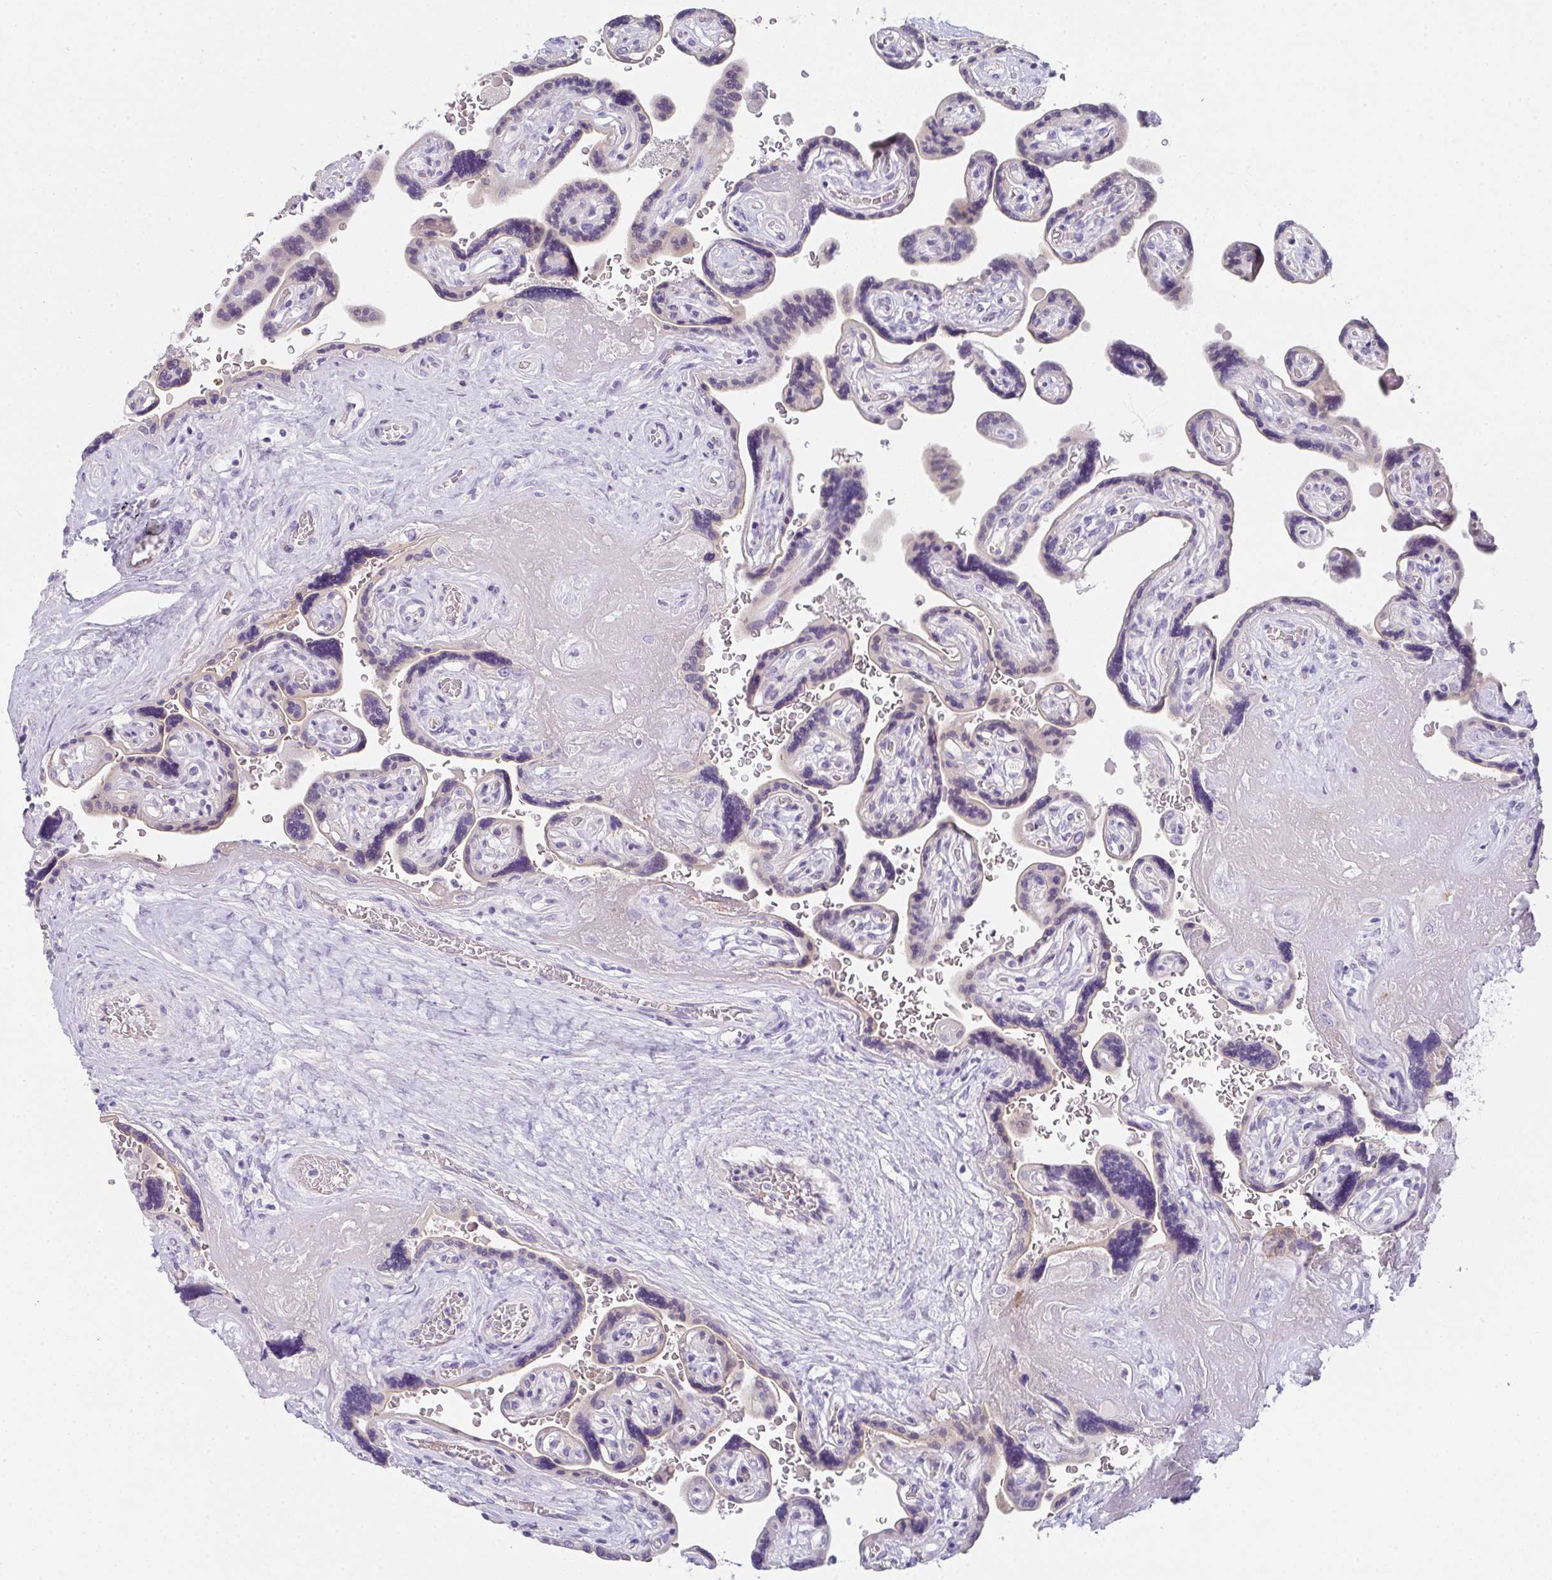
{"staining": {"intensity": "negative", "quantity": "none", "location": "none"}, "tissue": "placenta", "cell_type": "Decidual cells", "image_type": "normal", "snomed": [{"axis": "morphology", "description": "Normal tissue, NOS"}, {"axis": "topography", "description": "Placenta"}], "caption": "This photomicrograph is of benign placenta stained with immunohistochemistry (IHC) to label a protein in brown with the nuclei are counter-stained blue. There is no expression in decidual cells.", "gene": "CACNA1S", "patient": {"sex": "female", "age": 32}}